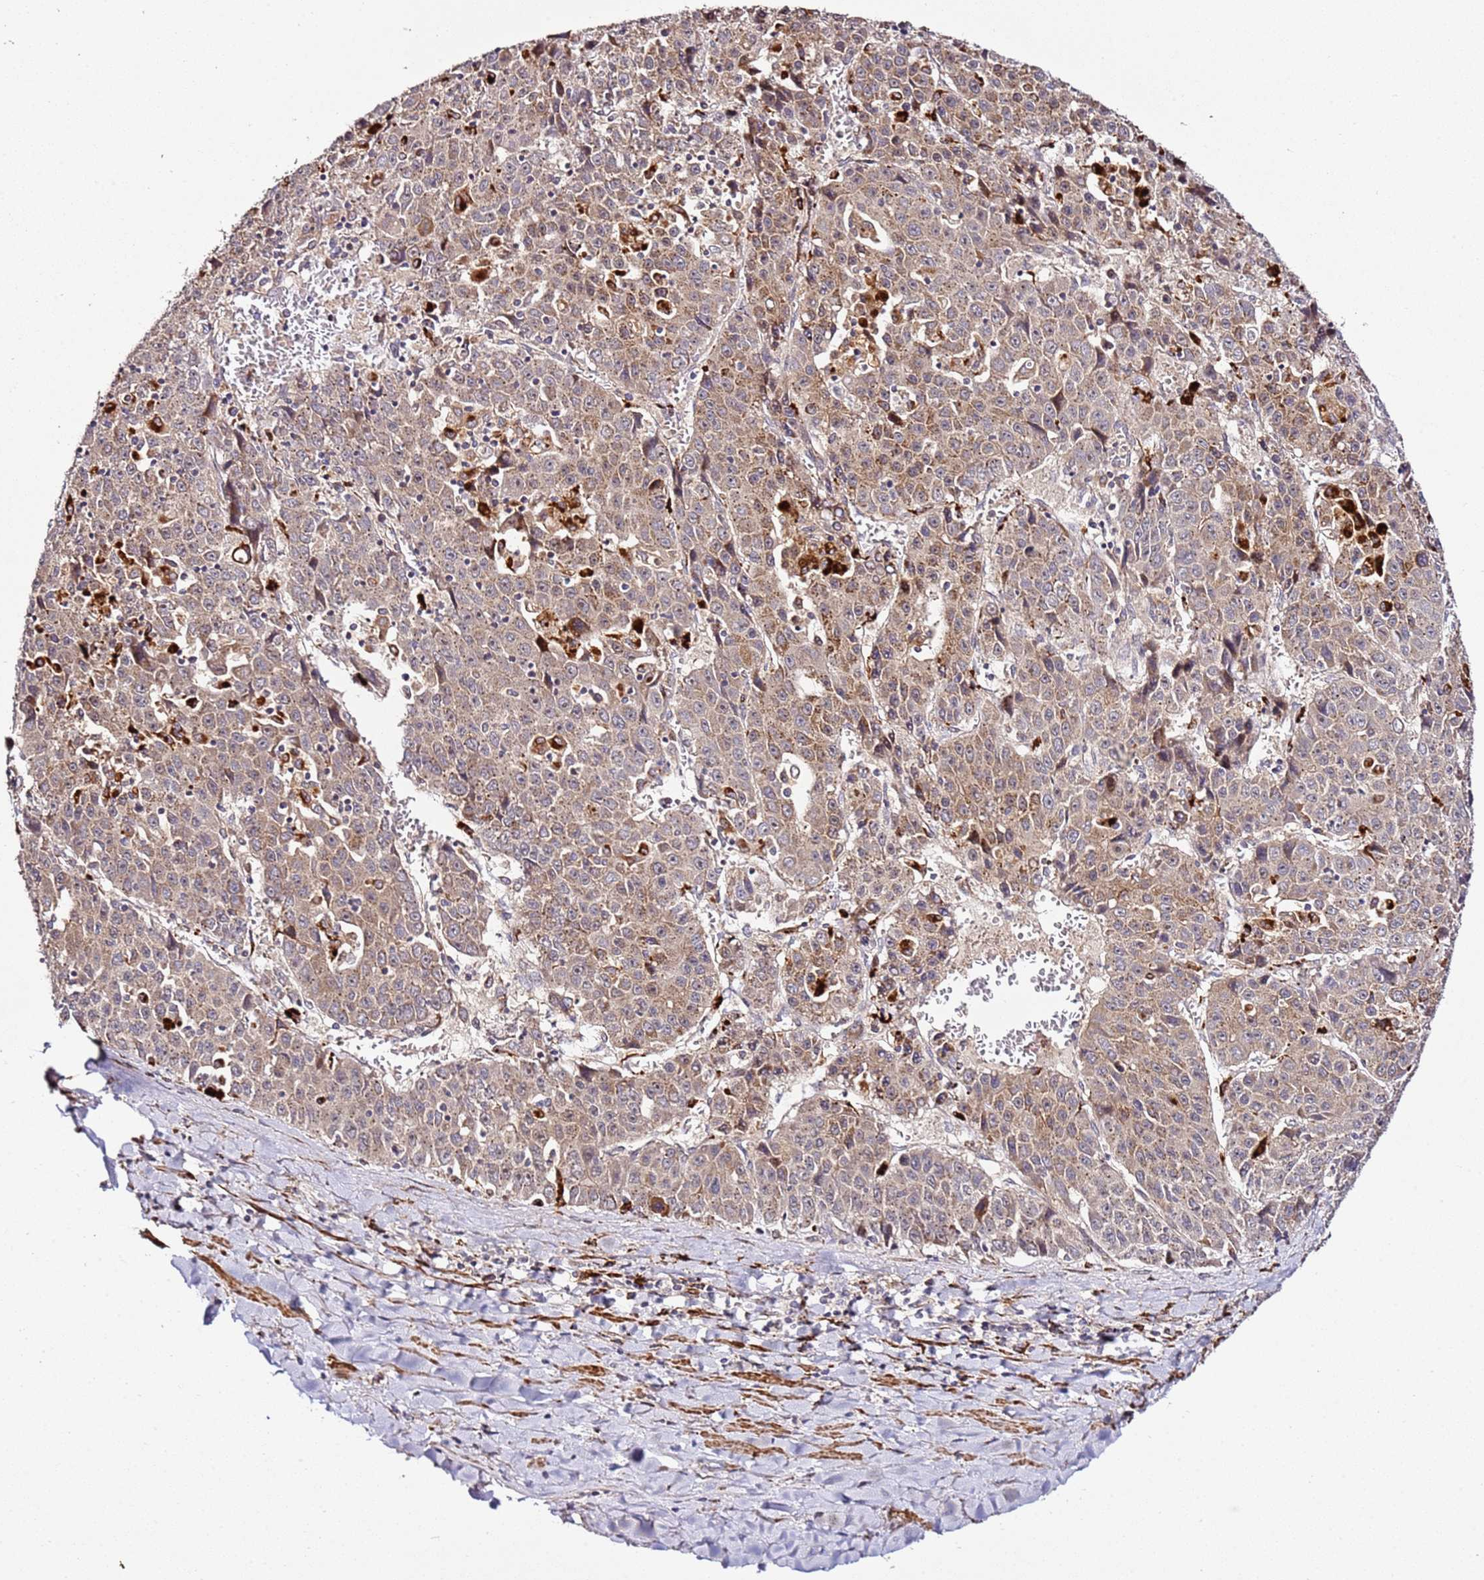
{"staining": {"intensity": "moderate", "quantity": ">75%", "location": "cytoplasmic/membranous"}, "tissue": "liver cancer", "cell_type": "Tumor cells", "image_type": "cancer", "snomed": [{"axis": "morphology", "description": "Carcinoma, Hepatocellular, NOS"}, {"axis": "topography", "description": "Liver"}], "caption": "Brown immunohistochemical staining in human liver hepatocellular carcinoma displays moderate cytoplasmic/membranous expression in approximately >75% of tumor cells. (Brightfield microscopy of DAB IHC at high magnification).", "gene": "PVRIG", "patient": {"sex": "female", "age": 53}}